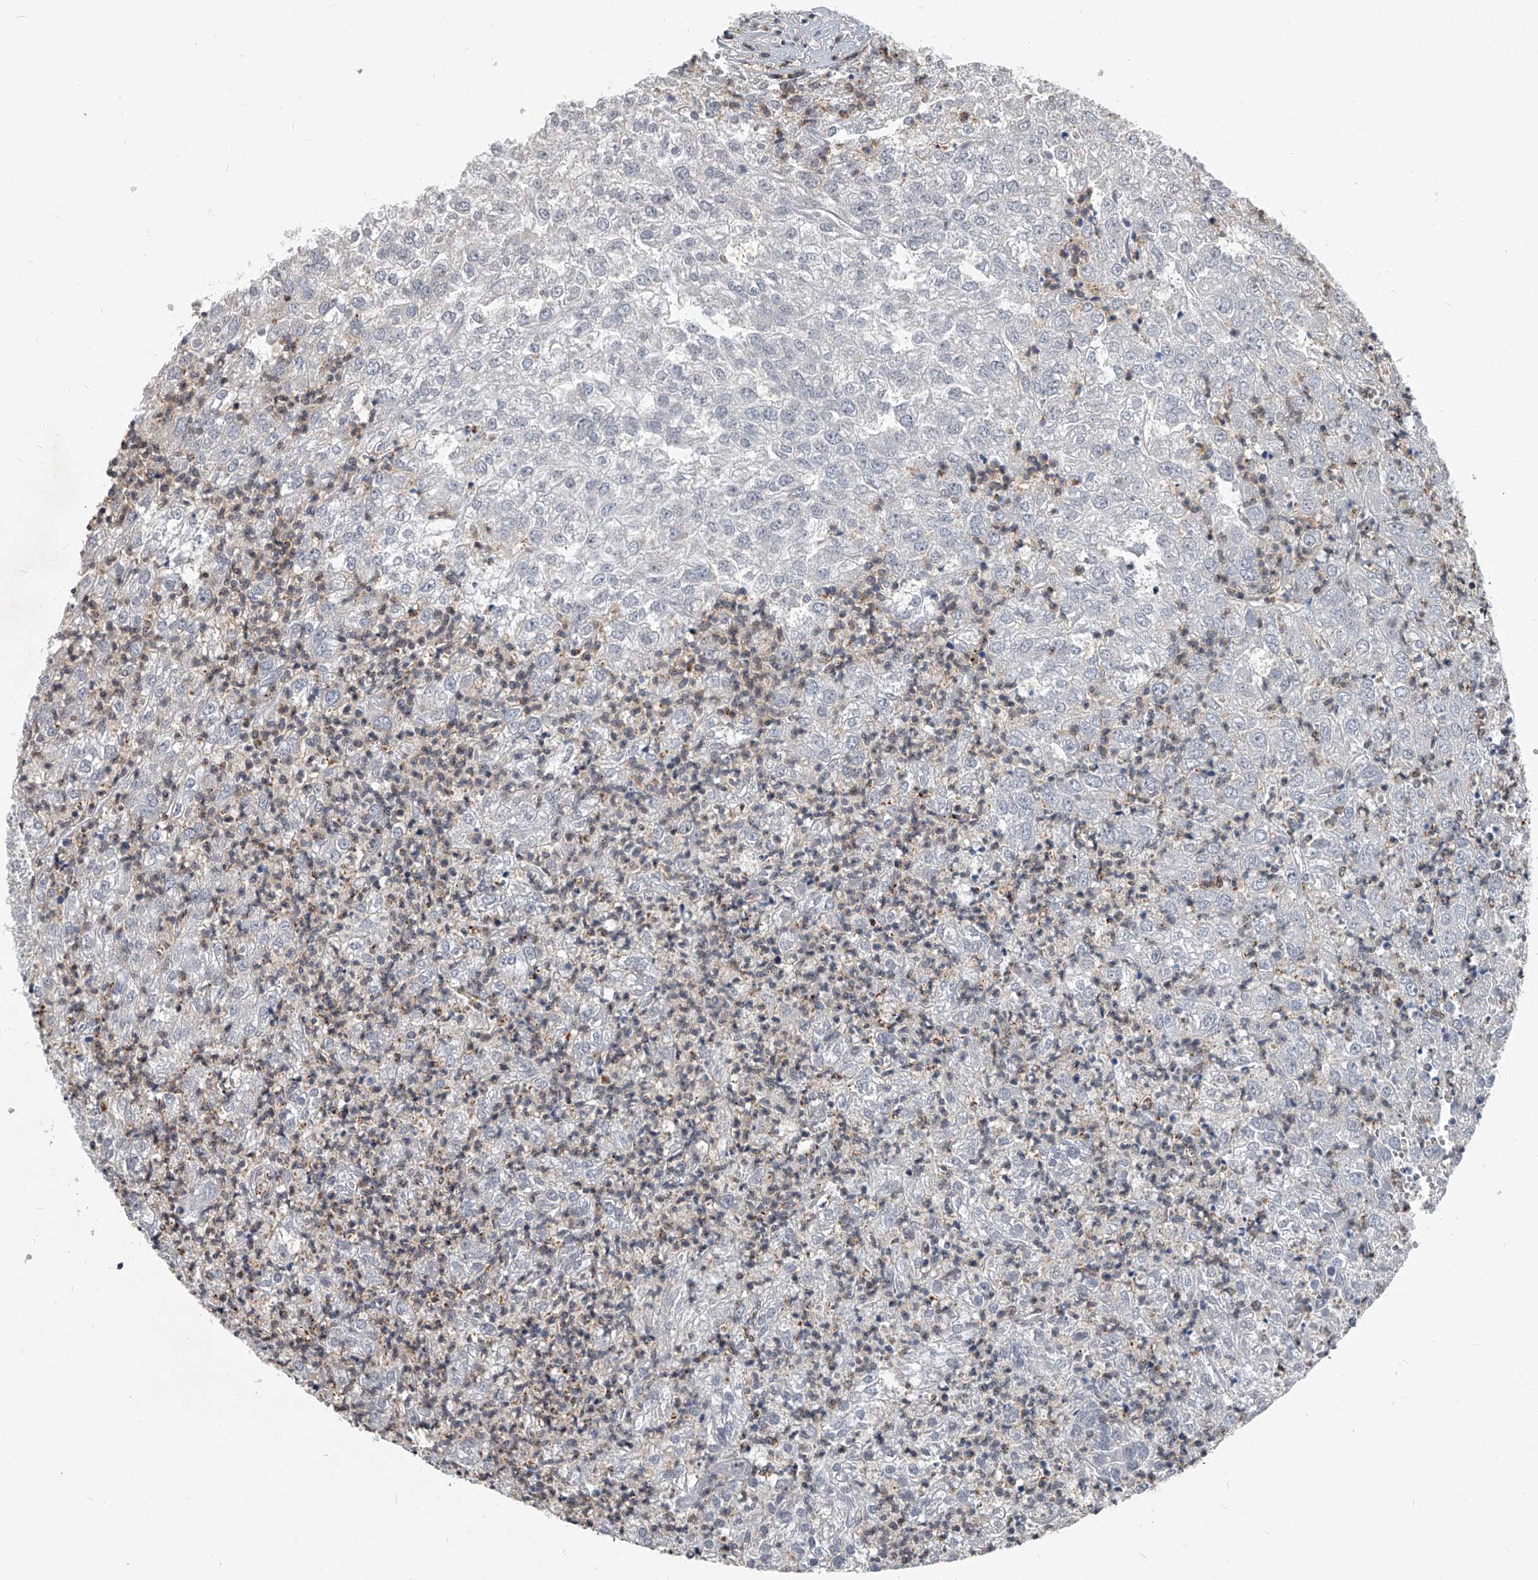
{"staining": {"intensity": "negative", "quantity": "none", "location": "none"}, "tissue": "renal cancer", "cell_type": "Tumor cells", "image_type": "cancer", "snomed": [{"axis": "morphology", "description": "Adenocarcinoma, NOS"}, {"axis": "topography", "description": "Kidney"}], "caption": "Immunohistochemistry image of neoplastic tissue: renal adenocarcinoma stained with DAB exhibits no significant protein expression in tumor cells. (DAB IHC, high magnification).", "gene": "PHF20", "patient": {"sex": "female", "age": 54}}